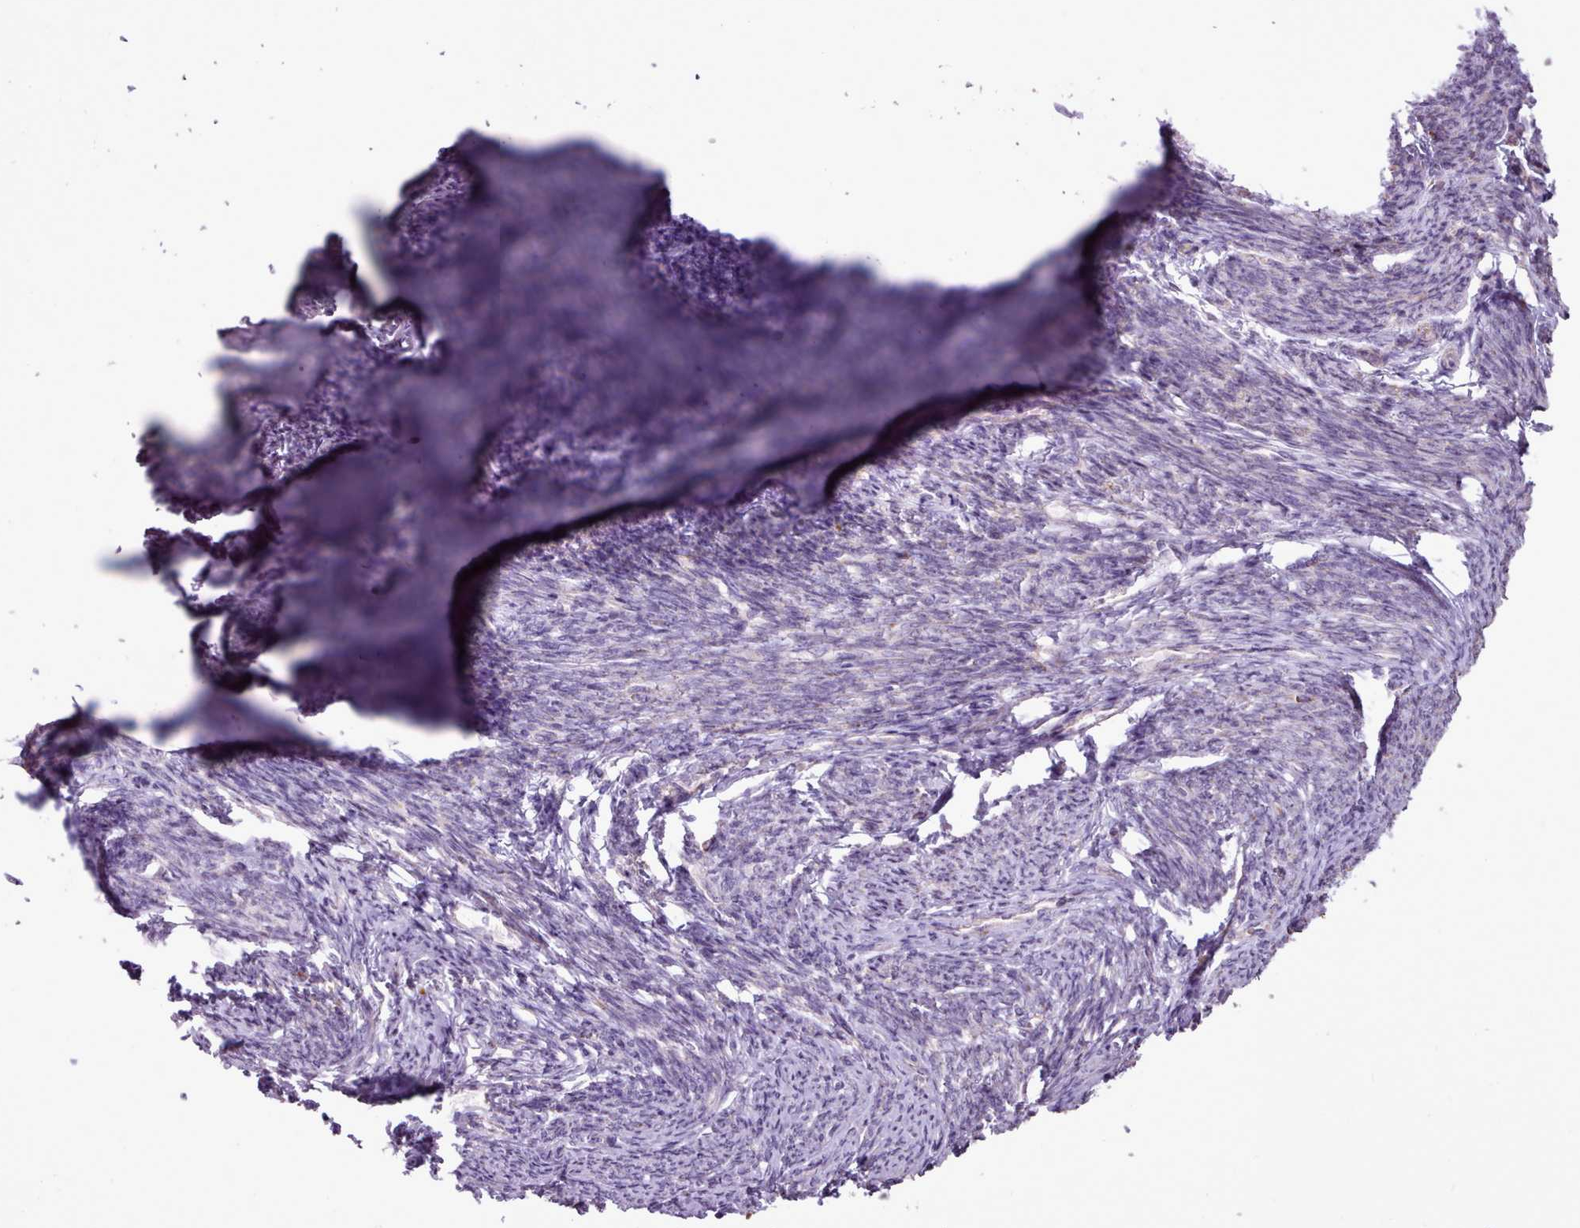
{"staining": {"intensity": "moderate", "quantity": "25%-75%", "location": "cytoplasmic/membranous"}, "tissue": "smooth muscle", "cell_type": "Smooth muscle cells", "image_type": "normal", "snomed": [{"axis": "morphology", "description": "Normal tissue, NOS"}, {"axis": "topography", "description": "Smooth muscle"}, {"axis": "topography", "description": "Uterus"}], "caption": "An immunohistochemistry (IHC) micrograph of benign tissue is shown. Protein staining in brown labels moderate cytoplasmic/membranous positivity in smooth muscle within smooth muscle cells. The protein is shown in brown color, while the nuclei are stained blue.", "gene": "LIN7C", "patient": {"sex": "female", "age": 59}}